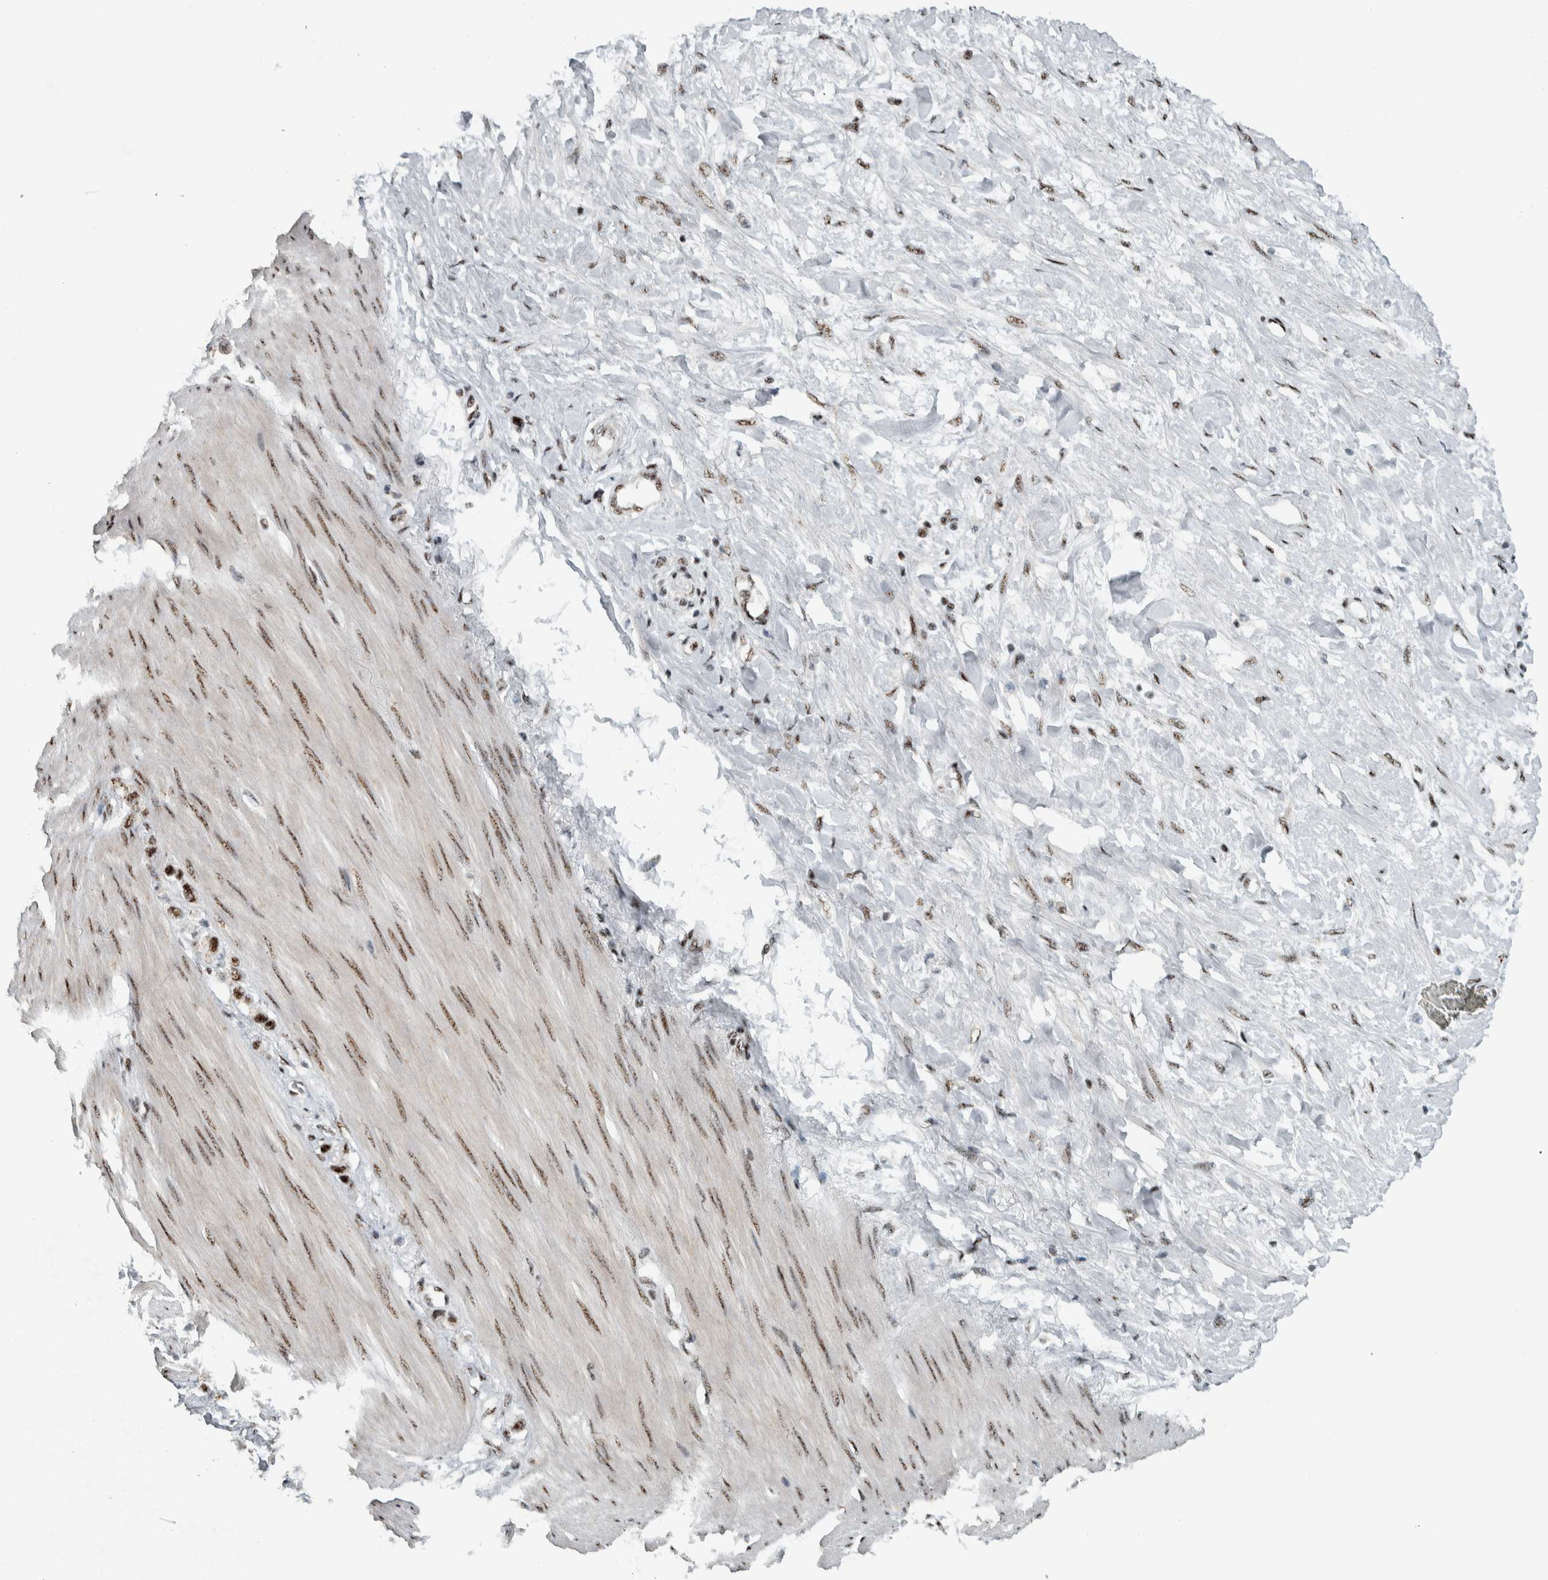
{"staining": {"intensity": "strong", "quantity": ">75%", "location": "nuclear"}, "tissue": "stomach cancer", "cell_type": "Tumor cells", "image_type": "cancer", "snomed": [{"axis": "morphology", "description": "Adenocarcinoma, NOS"}, {"axis": "topography", "description": "Stomach"}], "caption": "A high-resolution photomicrograph shows IHC staining of stomach cancer (adenocarcinoma), which exhibits strong nuclear positivity in about >75% of tumor cells.", "gene": "SON", "patient": {"sex": "female", "age": 65}}